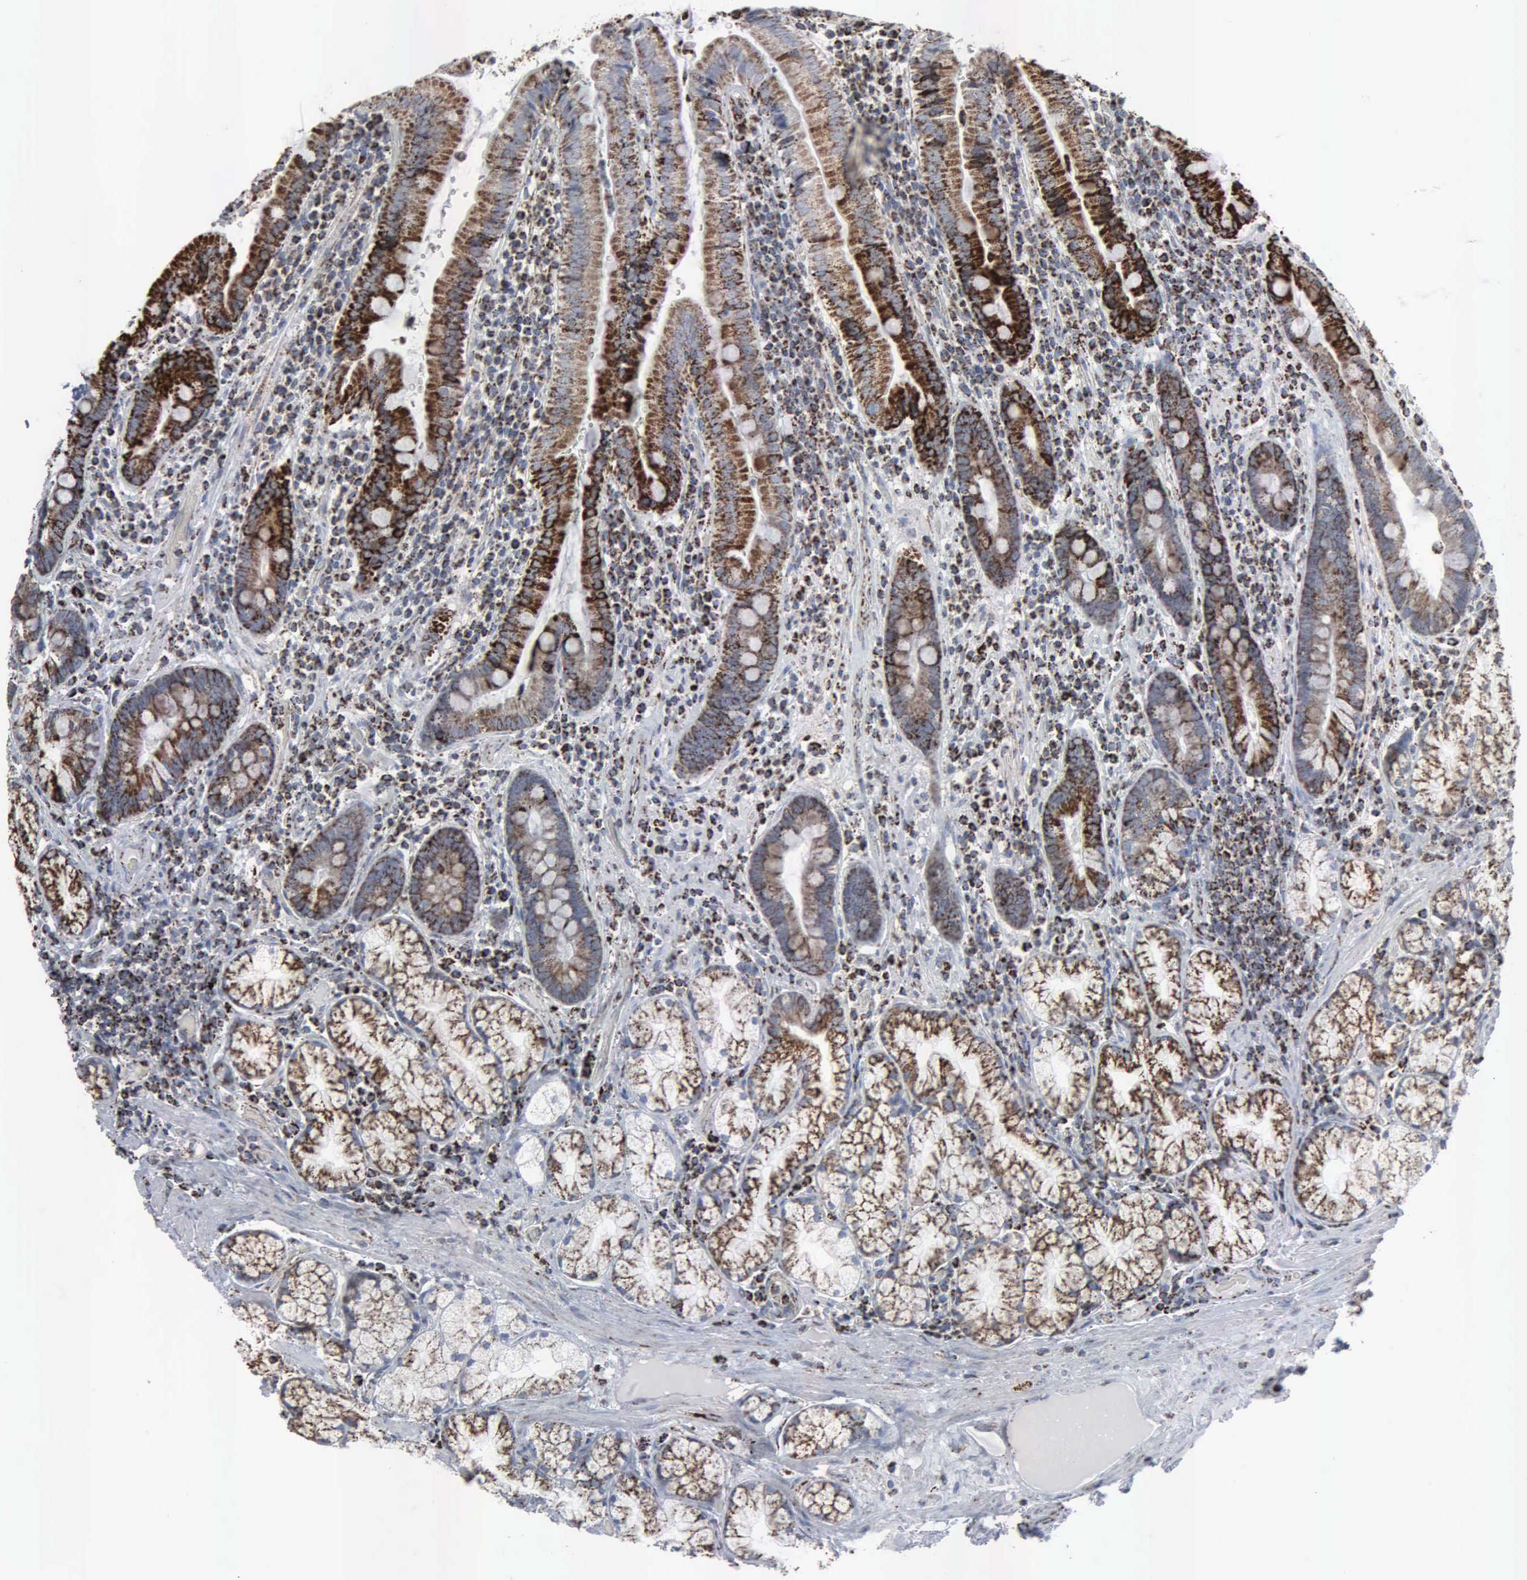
{"staining": {"intensity": "strong", "quantity": ">75%", "location": "cytoplasmic/membranous"}, "tissue": "duodenum", "cell_type": "Glandular cells", "image_type": "normal", "snomed": [{"axis": "morphology", "description": "Normal tissue, NOS"}, {"axis": "topography", "description": "Stomach, lower"}, {"axis": "topography", "description": "Duodenum"}], "caption": "High-power microscopy captured an immunohistochemistry photomicrograph of benign duodenum, revealing strong cytoplasmic/membranous staining in approximately >75% of glandular cells.", "gene": "HSPA9", "patient": {"sex": "male", "age": 84}}